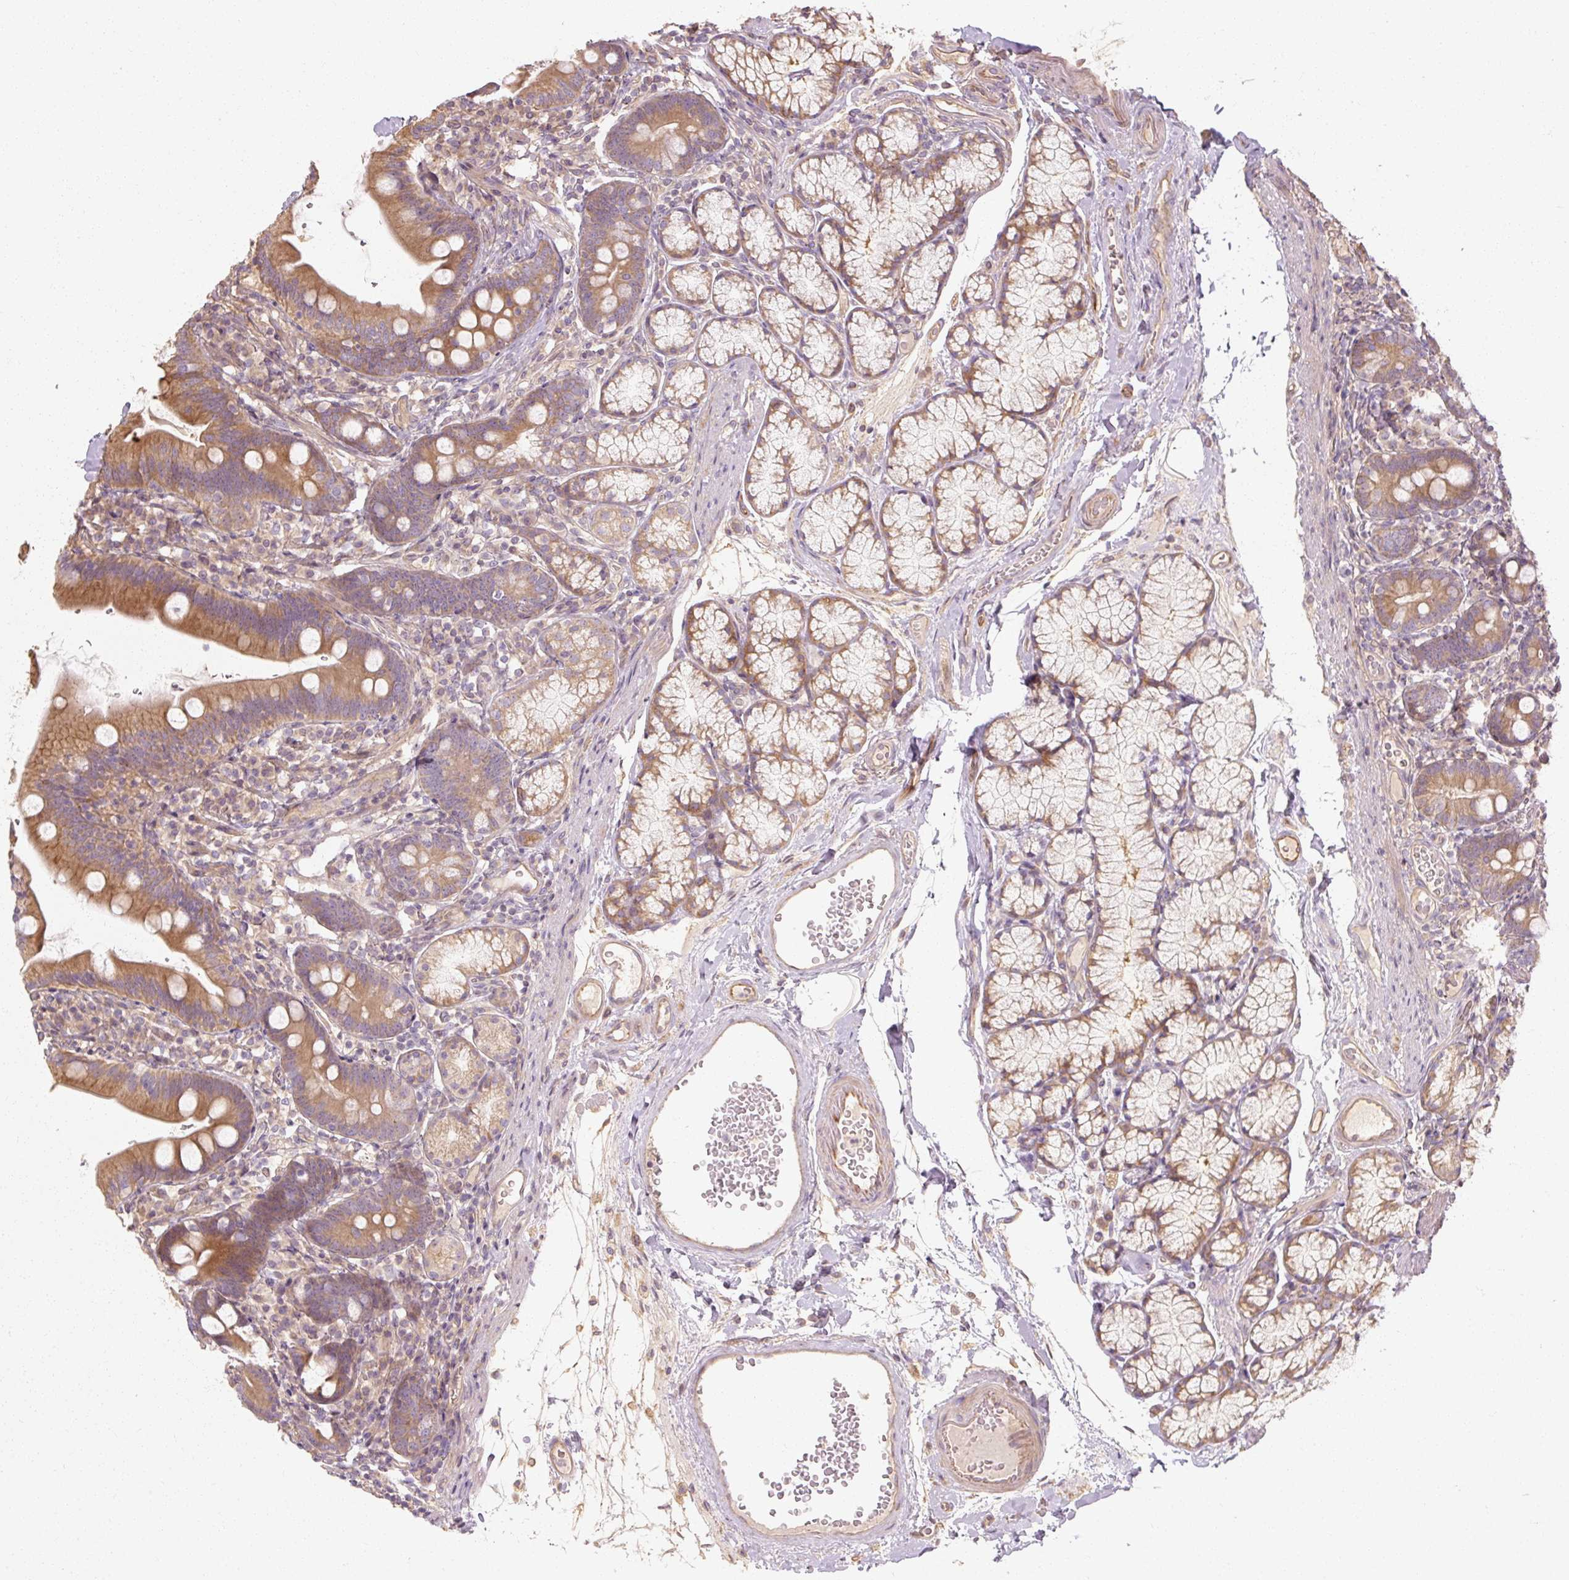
{"staining": {"intensity": "moderate", "quantity": ">75%", "location": "cytoplasmic/membranous"}, "tissue": "duodenum", "cell_type": "Glandular cells", "image_type": "normal", "snomed": [{"axis": "morphology", "description": "Normal tissue, NOS"}, {"axis": "topography", "description": "Duodenum"}], "caption": "Immunohistochemical staining of normal duodenum exhibits >75% levels of moderate cytoplasmic/membranous protein positivity in about >75% of glandular cells.", "gene": "RB1CC1", "patient": {"sex": "female", "age": 67}}